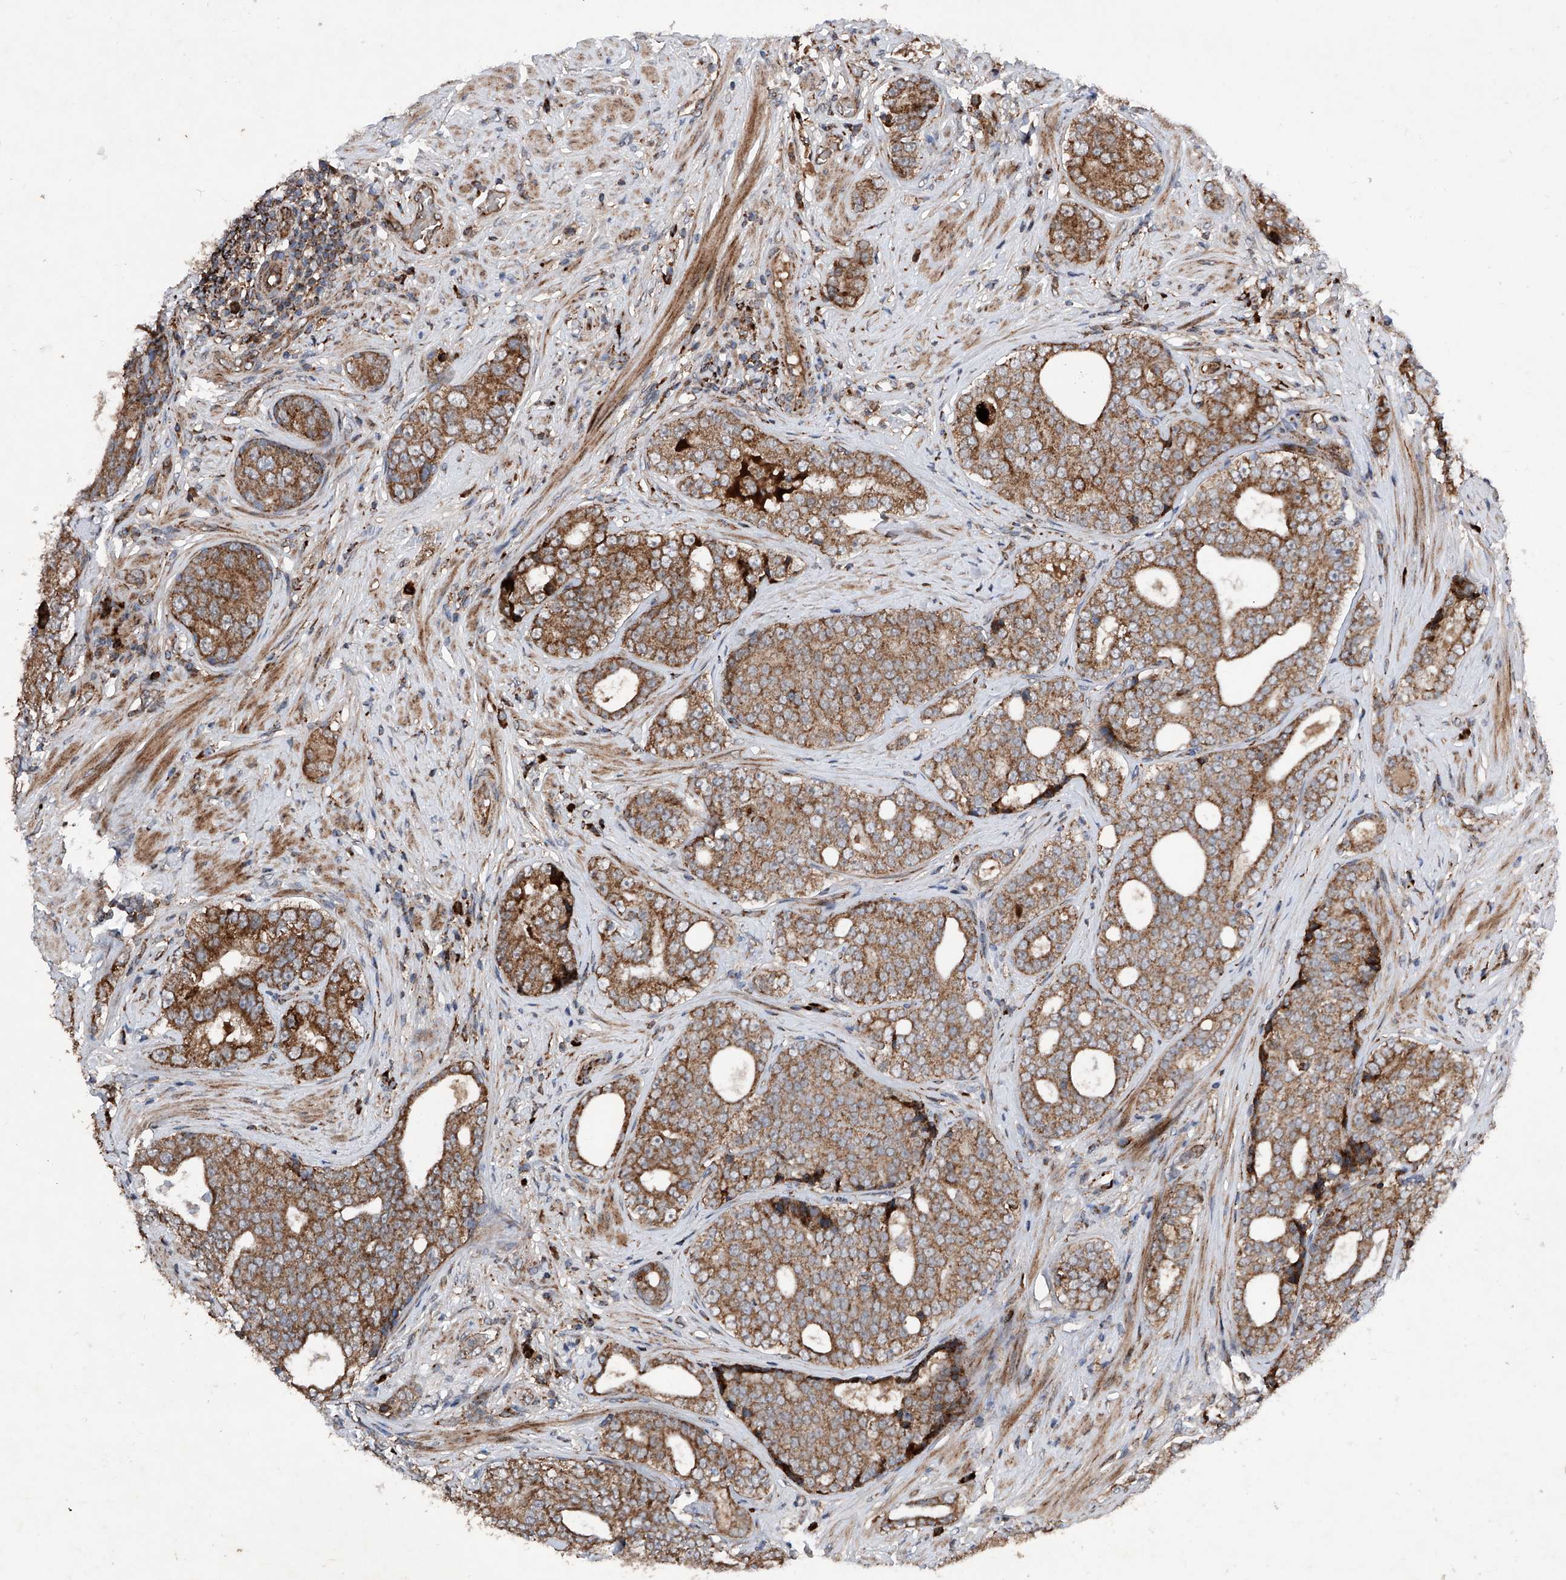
{"staining": {"intensity": "moderate", "quantity": ">75%", "location": "cytoplasmic/membranous"}, "tissue": "prostate cancer", "cell_type": "Tumor cells", "image_type": "cancer", "snomed": [{"axis": "morphology", "description": "Adenocarcinoma, High grade"}, {"axis": "topography", "description": "Prostate"}], "caption": "IHC photomicrograph of human adenocarcinoma (high-grade) (prostate) stained for a protein (brown), which shows medium levels of moderate cytoplasmic/membranous expression in about >75% of tumor cells.", "gene": "DAD1", "patient": {"sex": "male", "age": 56}}